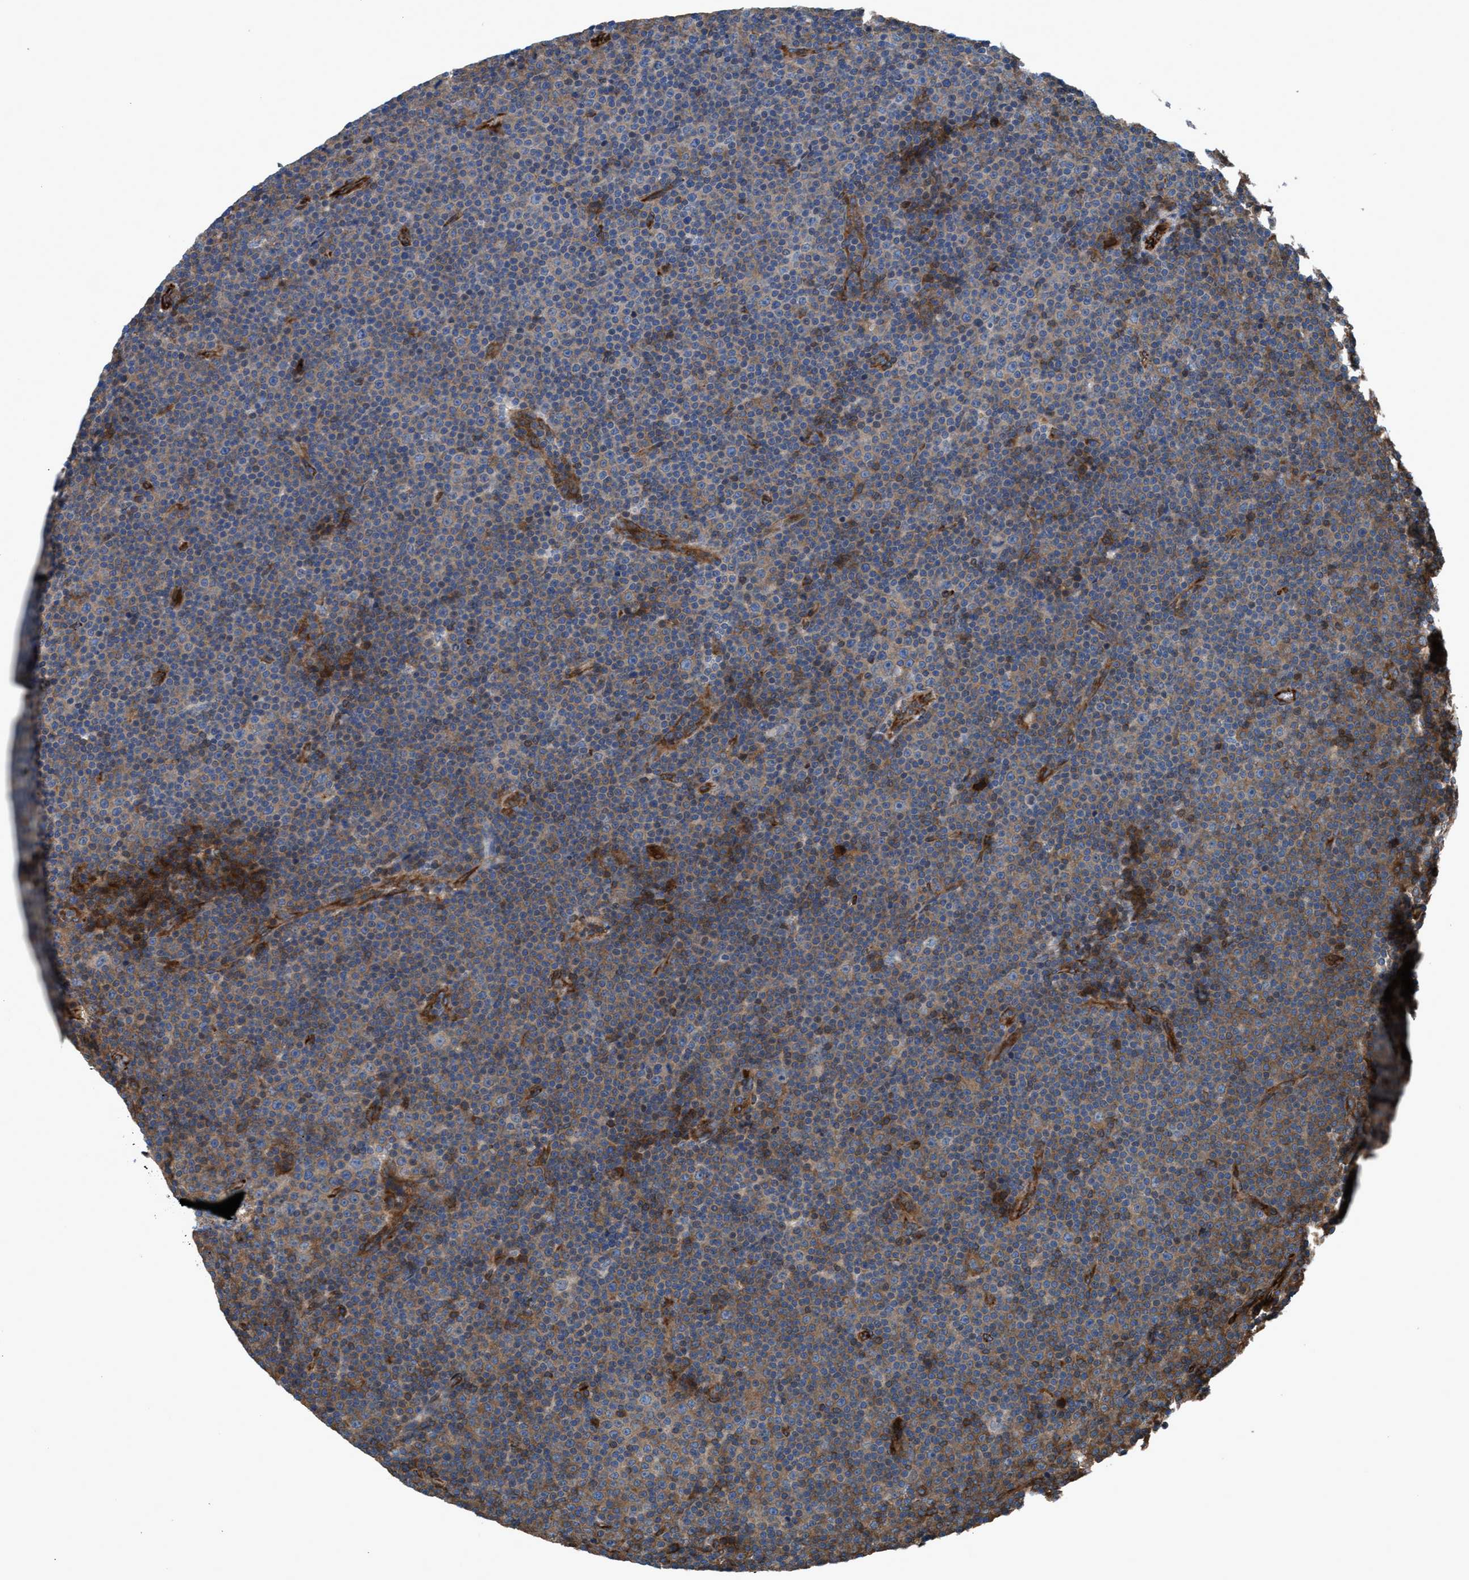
{"staining": {"intensity": "moderate", "quantity": ">75%", "location": "cytoplasmic/membranous"}, "tissue": "lymphoma", "cell_type": "Tumor cells", "image_type": "cancer", "snomed": [{"axis": "morphology", "description": "Malignant lymphoma, non-Hodgkin's type, Low grade"}, {"axis": "topography", "description": "Lymph node"}], "caption": "A photomicrograph showing moderate cytoplasmic/membranous staining in approximately >75% of tumor cells in lymphoma, as visualized by brown immunohistochemical staining.", "gene": "NMT1", "patient": {"sex": "female", "age": 67}}